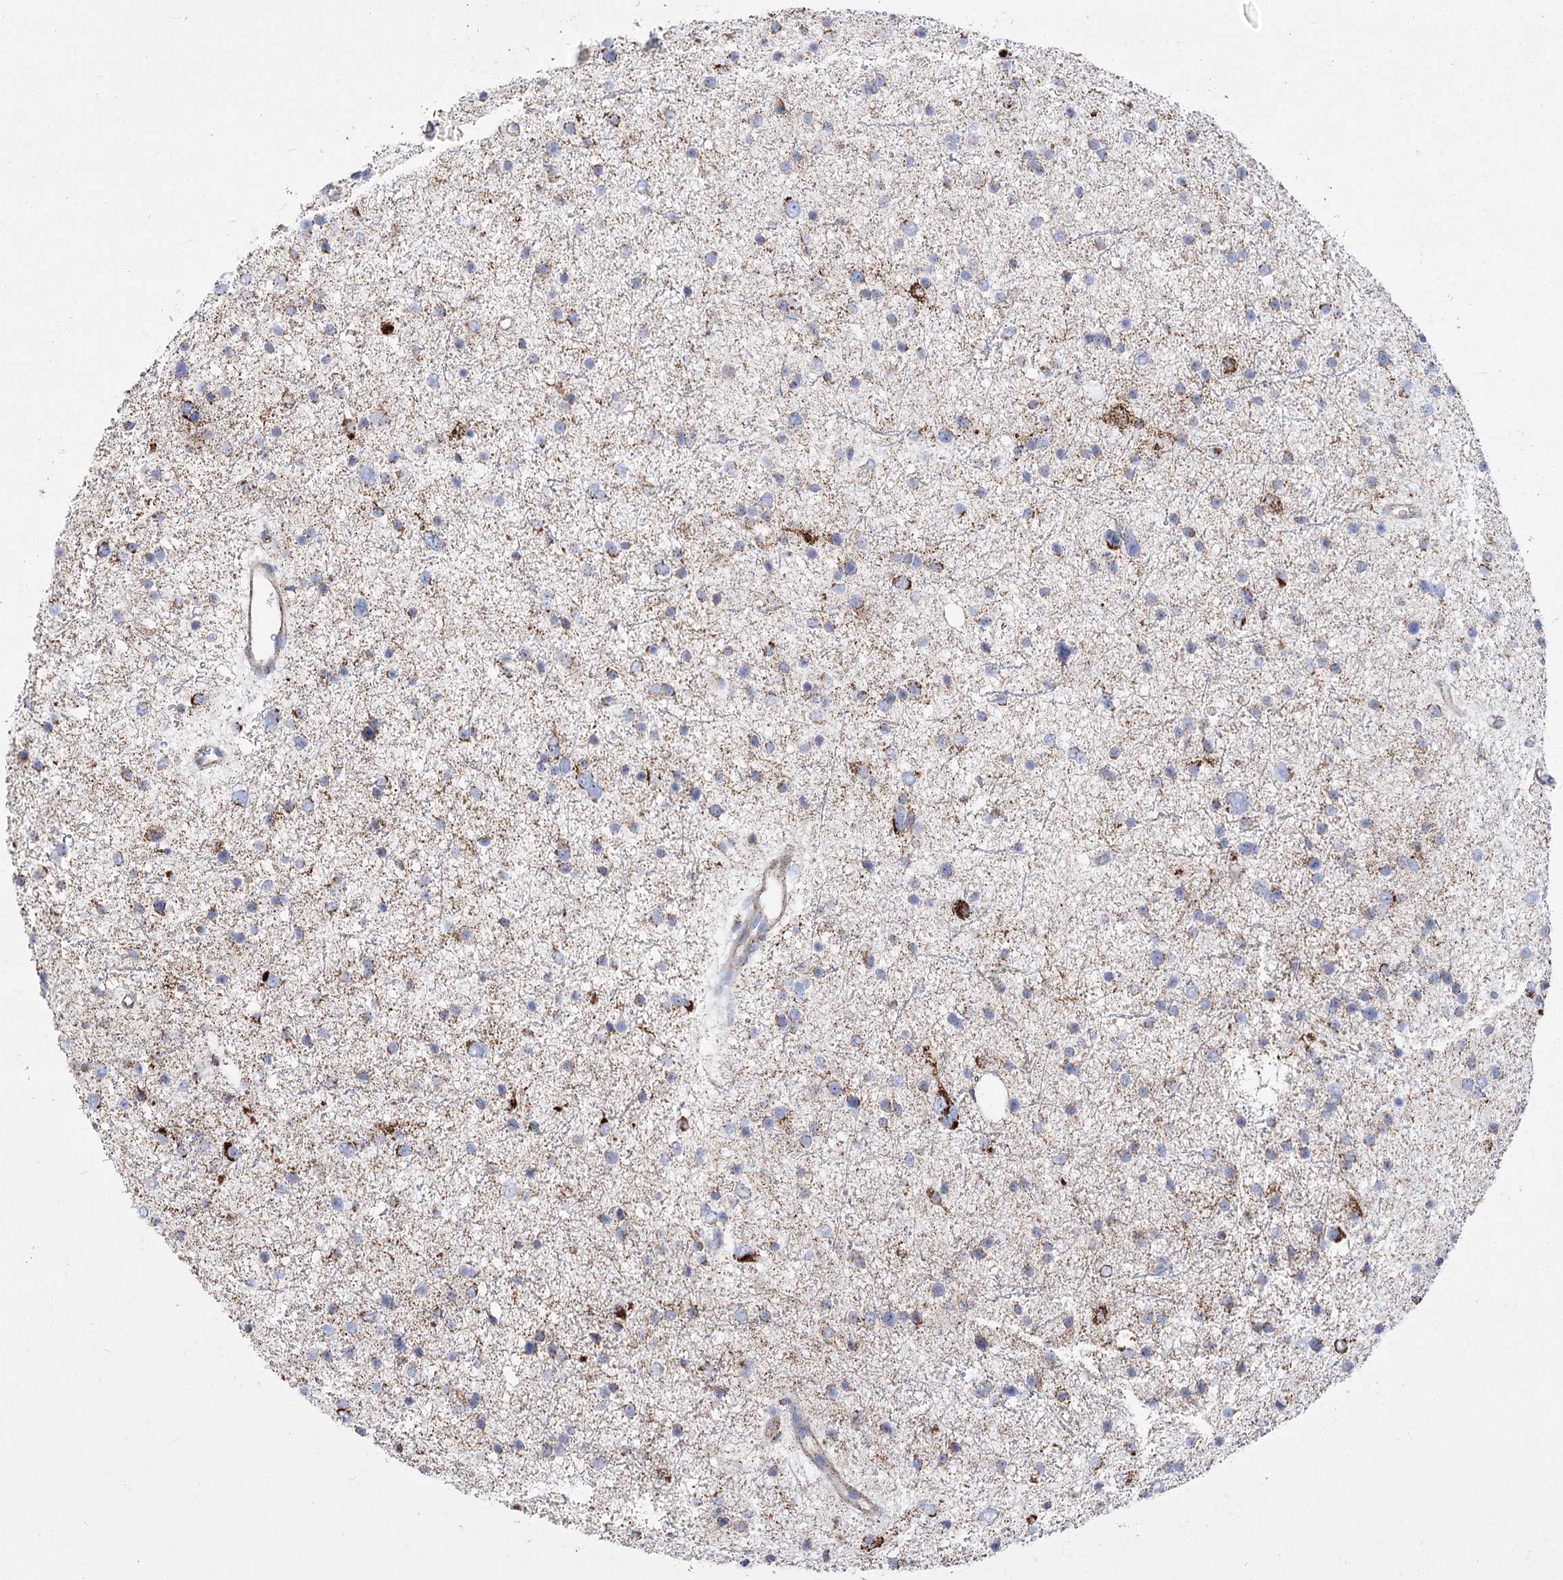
{"staining": {"intensity": "moderate", "quantity": "<25%", "location": "cytoplasmic/membranous"}, "tissue": "glioma", "cell_type": "Tumor cells", "image_type": "cancer", "snomed": [{"axis": "morphology", "description": "Glioma, malignant, Low grade"}, {"axis": "topography", "description": "Brain"}], "caption": "High-power microscopy captured an IHC photomicrograph of glioma, revealing moderate cytoplasmic/membranous expression in about <25% of tumor cells.", "gene": "PDHB", "patient": {"sex": "female", "age": 37}}